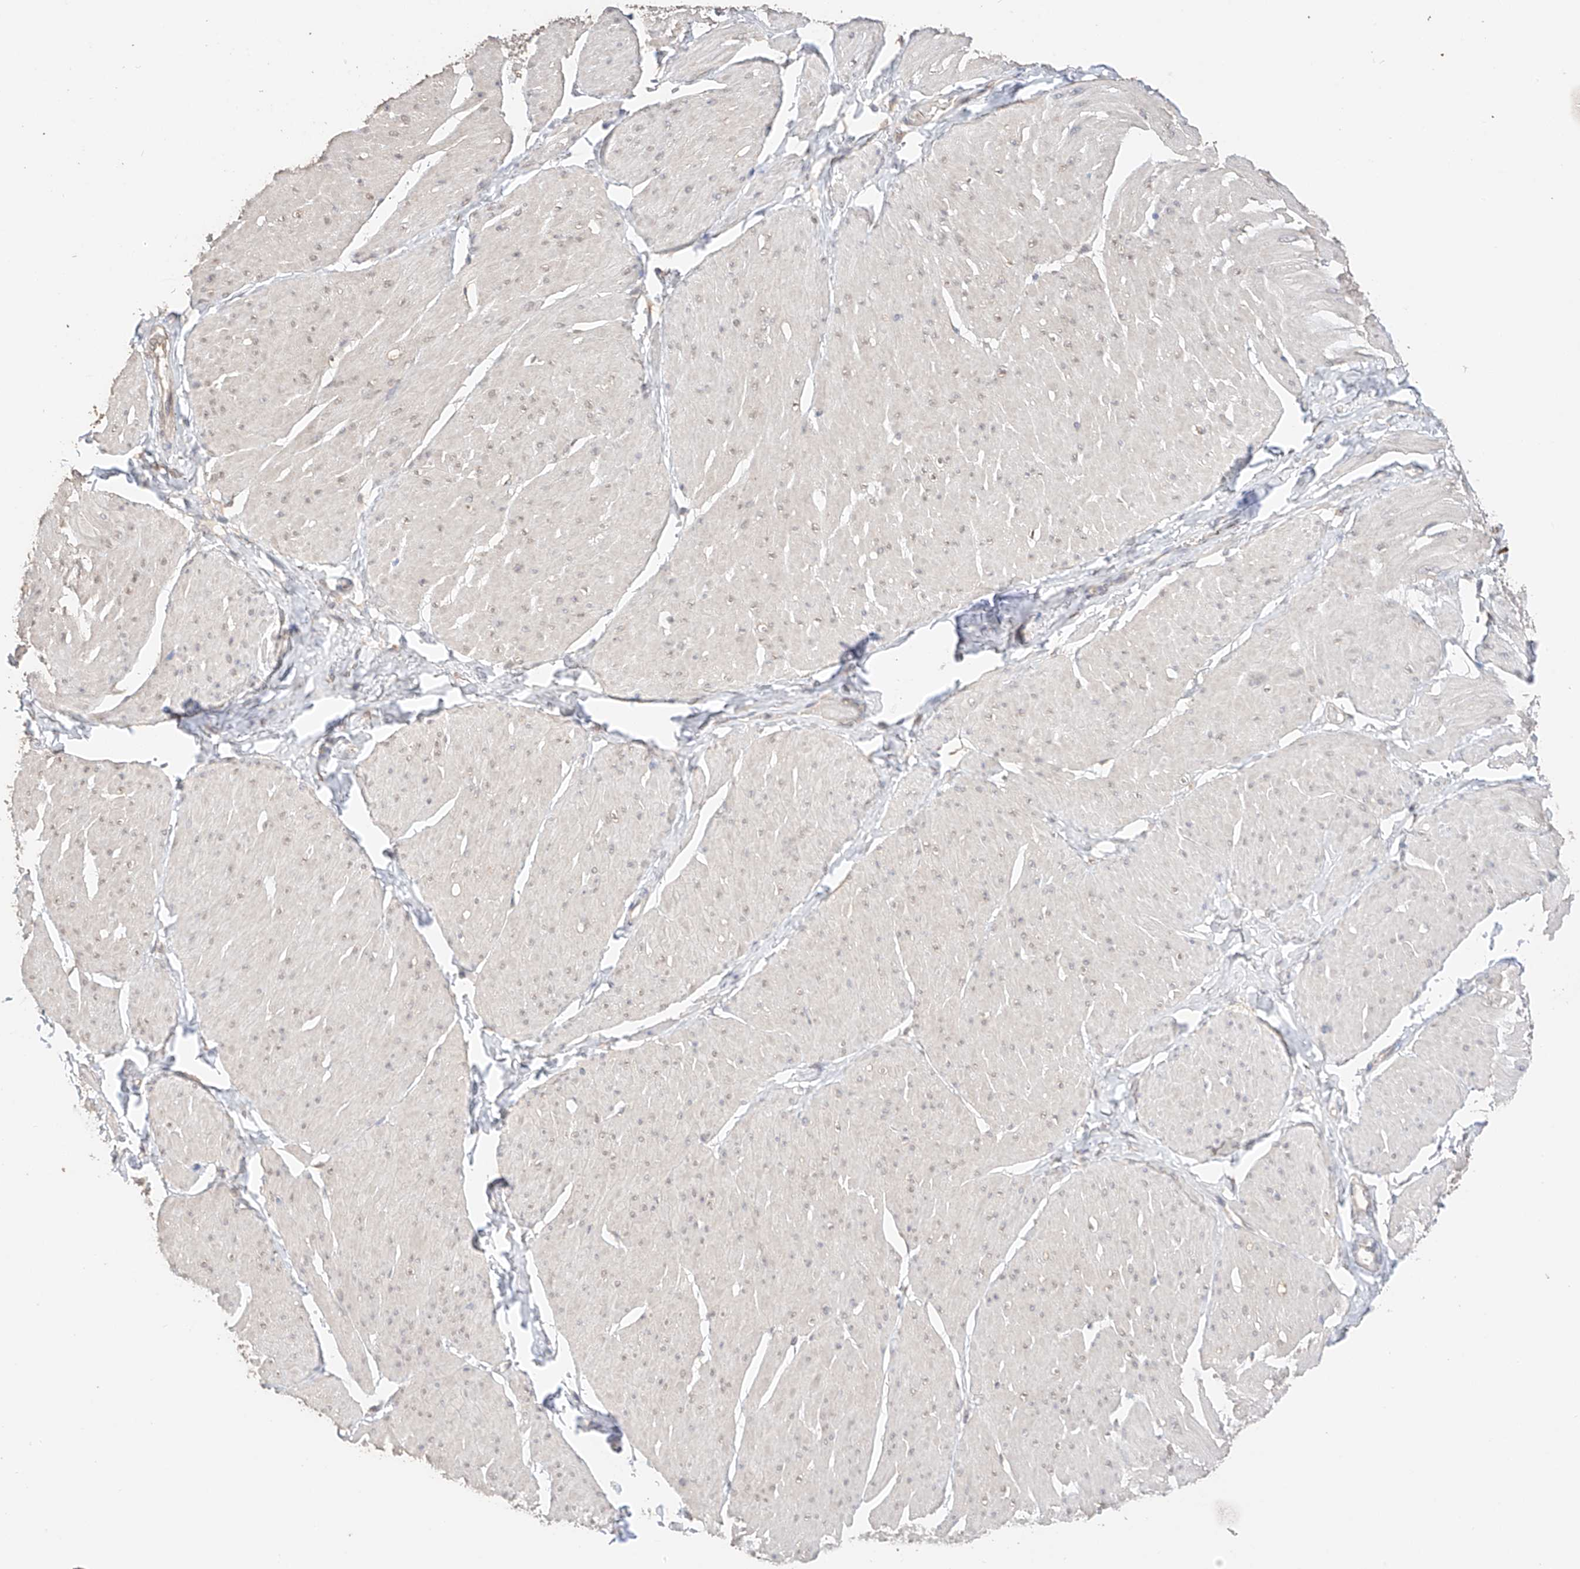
{"staining": {"intensity": "weak", "quantity": "<25%", "location": "cytoplasmic/membranous,nuclear"}, "tissue": "smooth muscle", "cell_type": "Smooth muscle cells", "image_type": "normal", "snomed": [{"axis": "morphology", "description": "Urothelial carcinoma, High grade"}, {"axis": "topography", "description": "Urinary bladder"}], "caption": "An image of human smooth muscle is negative for staining in smooth muscle cells. Nuclei are stained in blue.", "gene": "IL22RA2", "patient": {"sex": "male", "age": 46}}